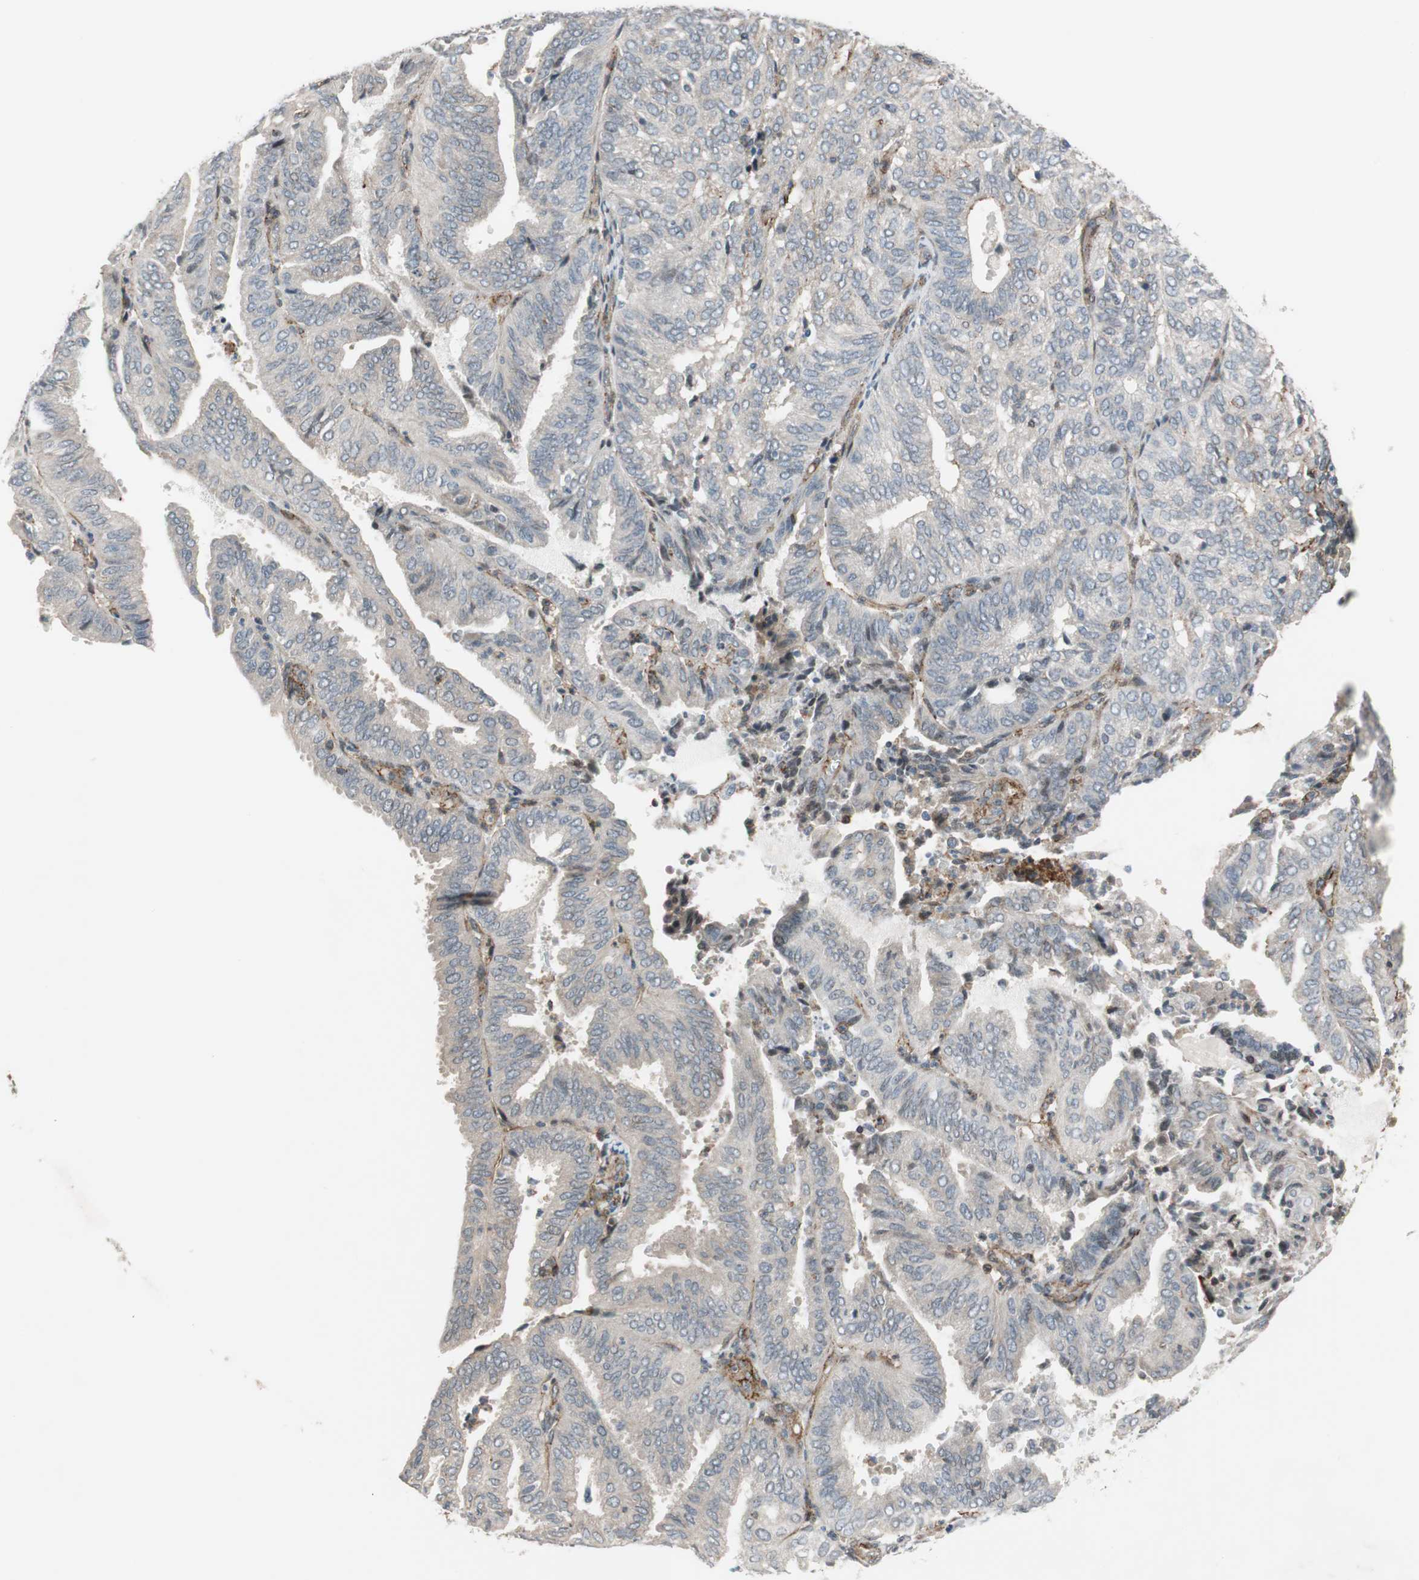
{"staining": {"intensity": "weak", "quantity": "<25%", "location": "cytoplasmic/membranous"}, "tissue": "endometrial cancer", "cell_type": "Tumor cells", "image_type": "cancer", "snomed": [{"axis": "morphology", "description": "Adenocarcinoma, NOS"}, {"axis": "topography", "description": "Uterus"}], "caption": "Adenocarcinoma (endometrial) was stained to show a protein in brown. There is no significant expression in tumor cells.", "gene": "GRHL1", "patient": {"sex": "female", "age": 60}}